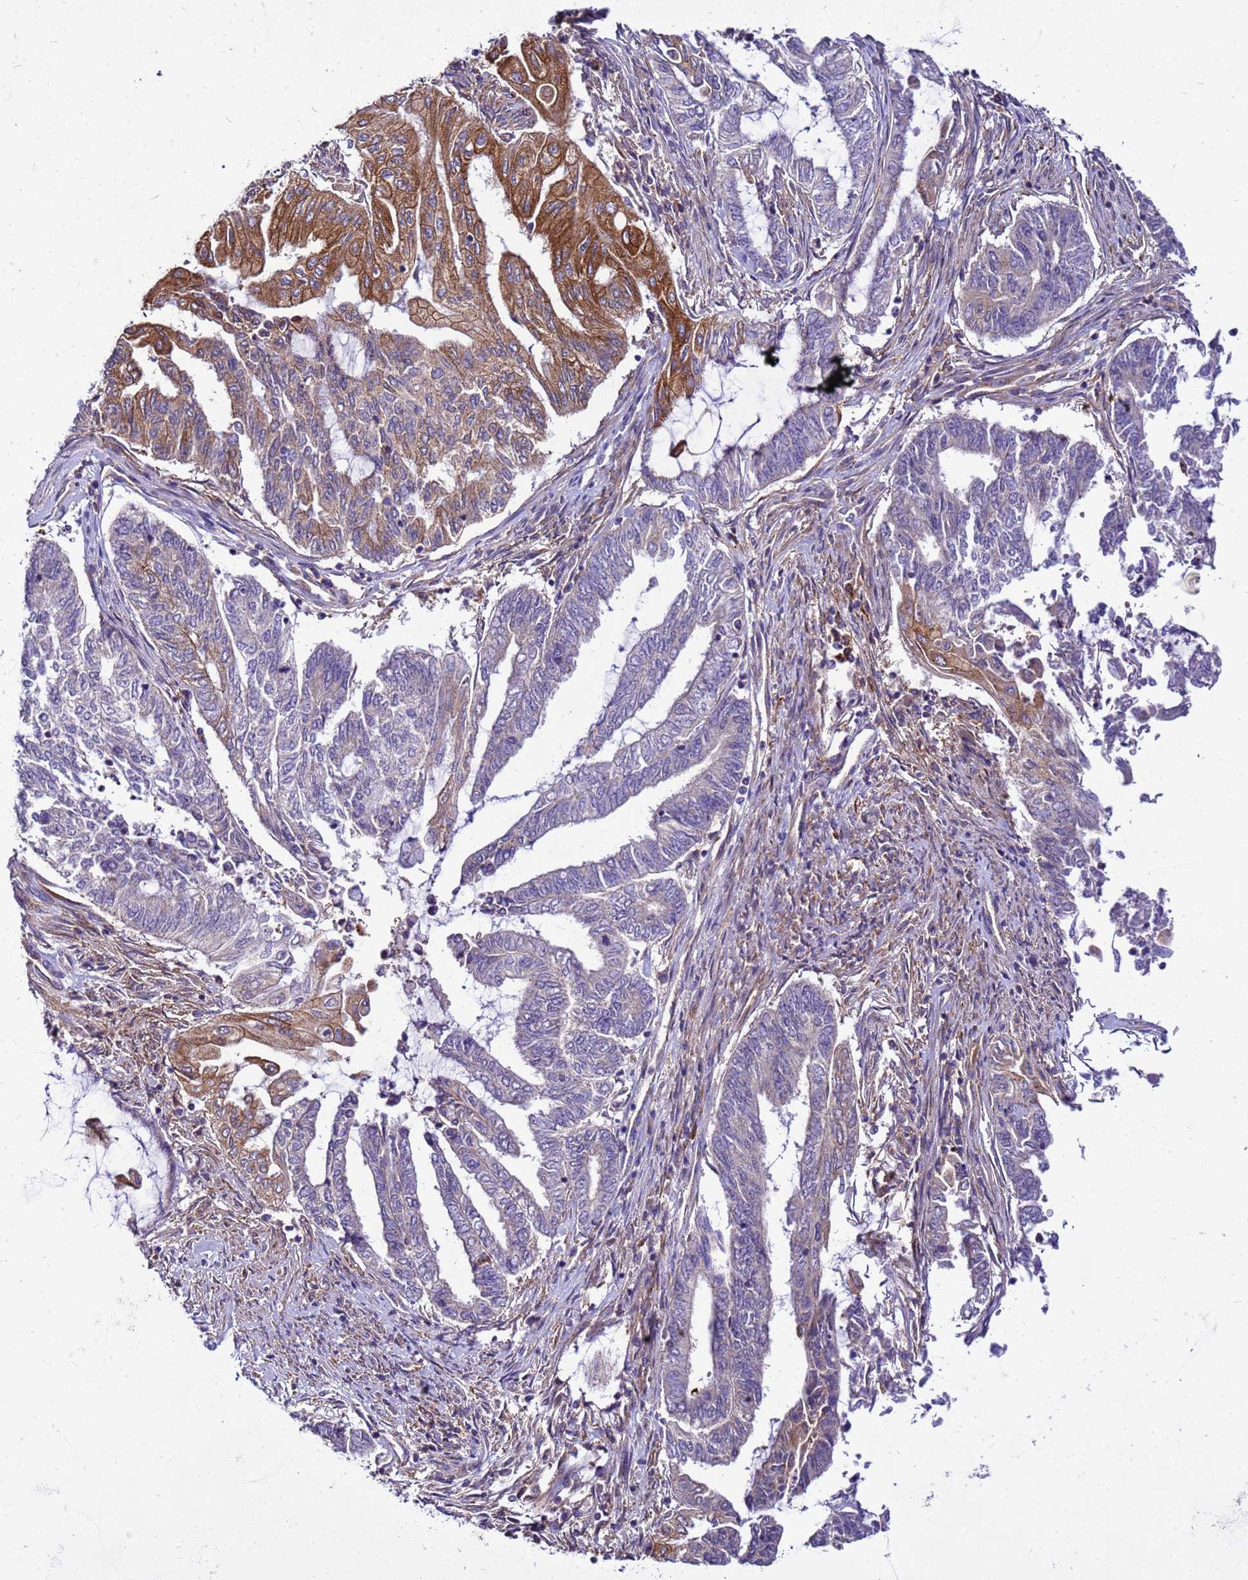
{"staining": {"intensity": "moderate", "quantity": "<25%", "location": "cytoplasmic/membranous"}, "tissue": "endometrial cancer", "cell_type": "Tumor cells", "image_type": "cancer", "snomed": [{"axis": "morphology", "description": "Adenocarcinoma, NOS"}, {"axis": "topography", "description": "Uterus"}, {"axis": "topography", "description": "Endometrium"}], "caption": "A micrograph showing moderate cytoplasmic/membranous expression in about <25% of tumor cells in endometrial cancer (adenocarcinoma), as visualized by brown immunohistochemical staining.", "gene": "PKD1", "patient": {"sex": "female", "age": 70}}